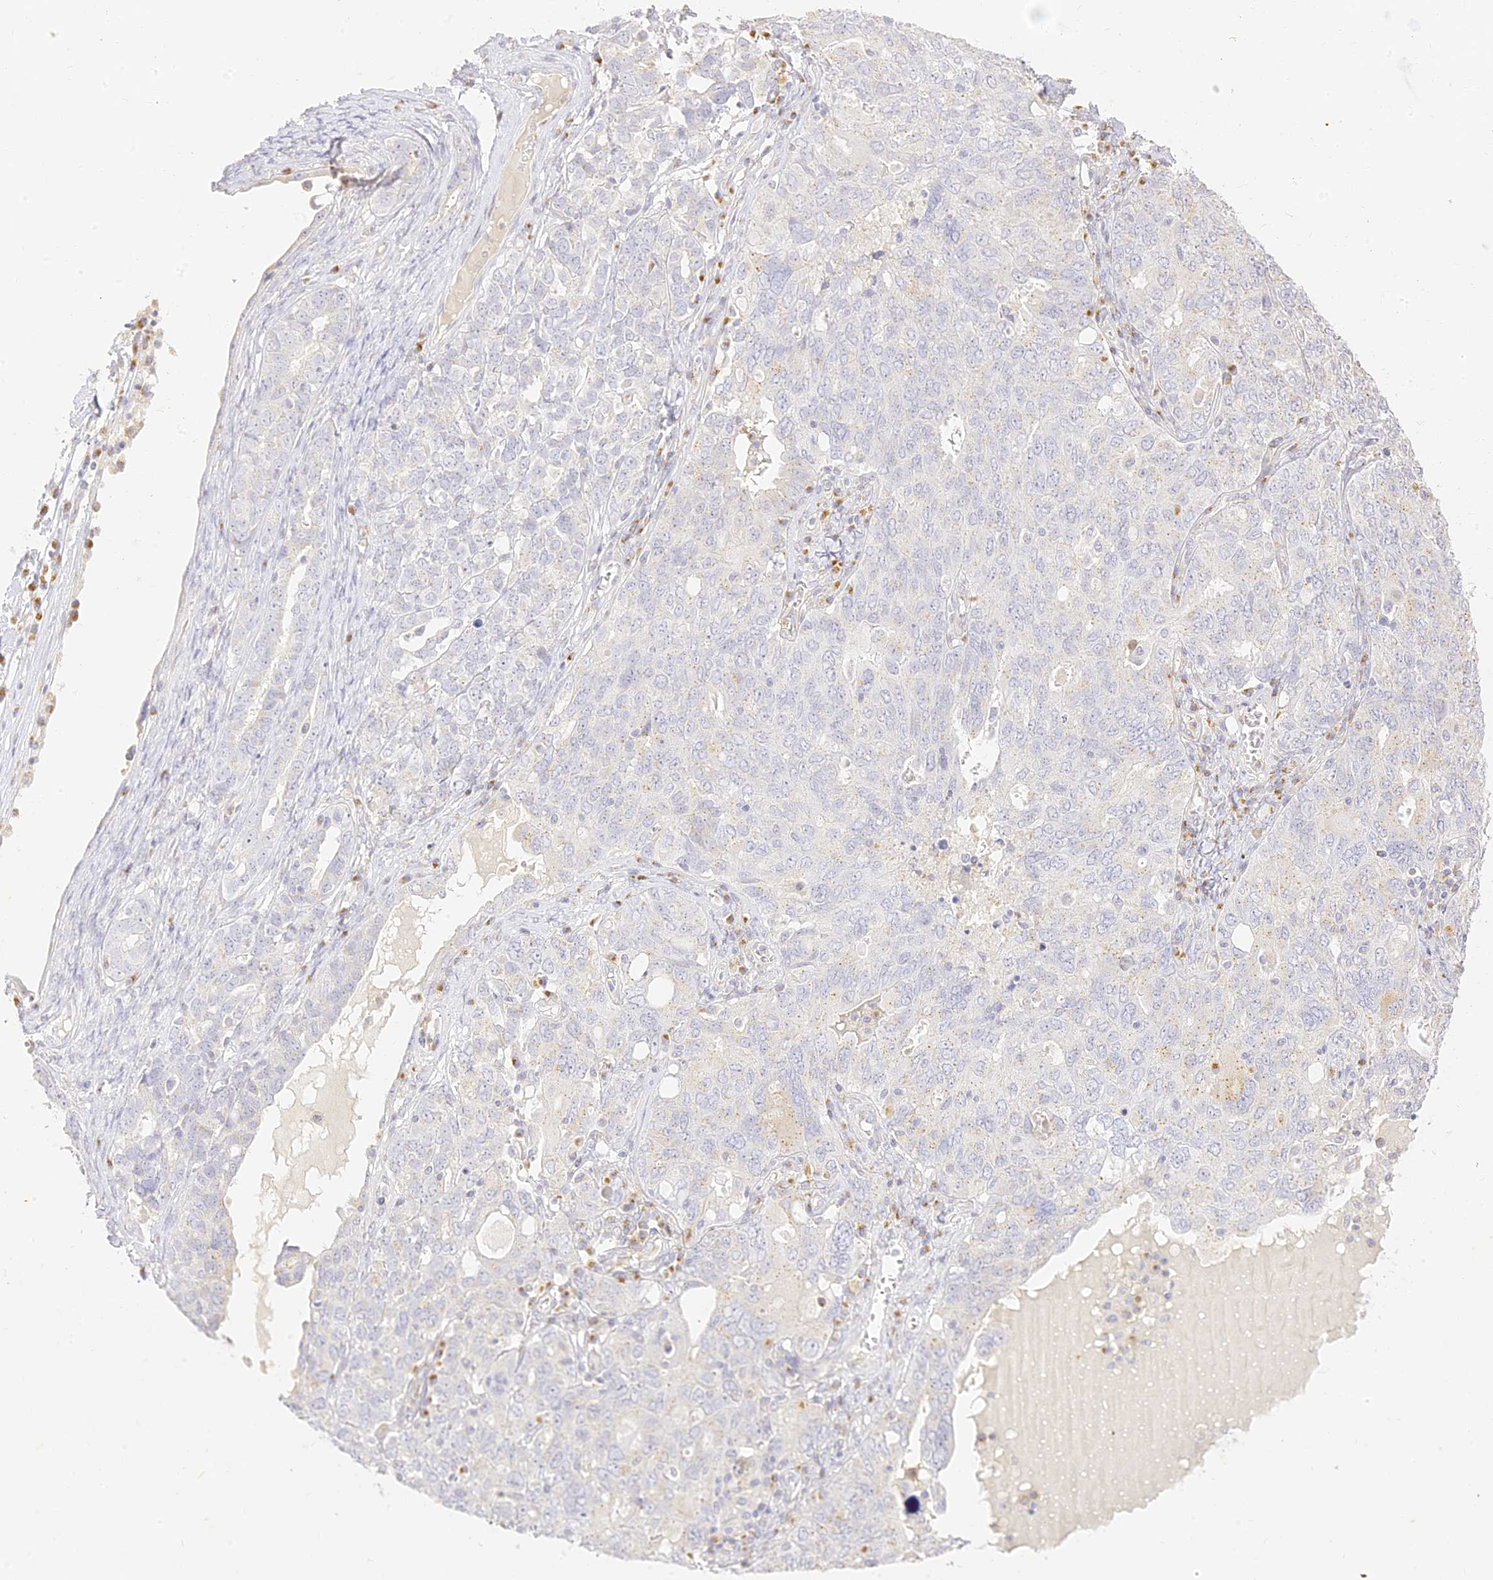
{"staining": {"intensity": "negative", "quantity": "none", "location": "none"}, "tissue": "ovarian cancer", "cell_type": "Tumor cells", "image_type": "cancer", "snomed": [{"axis": "morphology", "description": "Carcinoma, endometroid"}, {"axis": "topography", "description": "Ovary"}], "caption": "Tumor cells are negative for brown protein staining in ovarian endometroid carcinoma. (Immunohistochemistry, brightfield microscopy, high magnification).", "gene": "SEC13", "patient": {"sex": "female", "age": 62}}